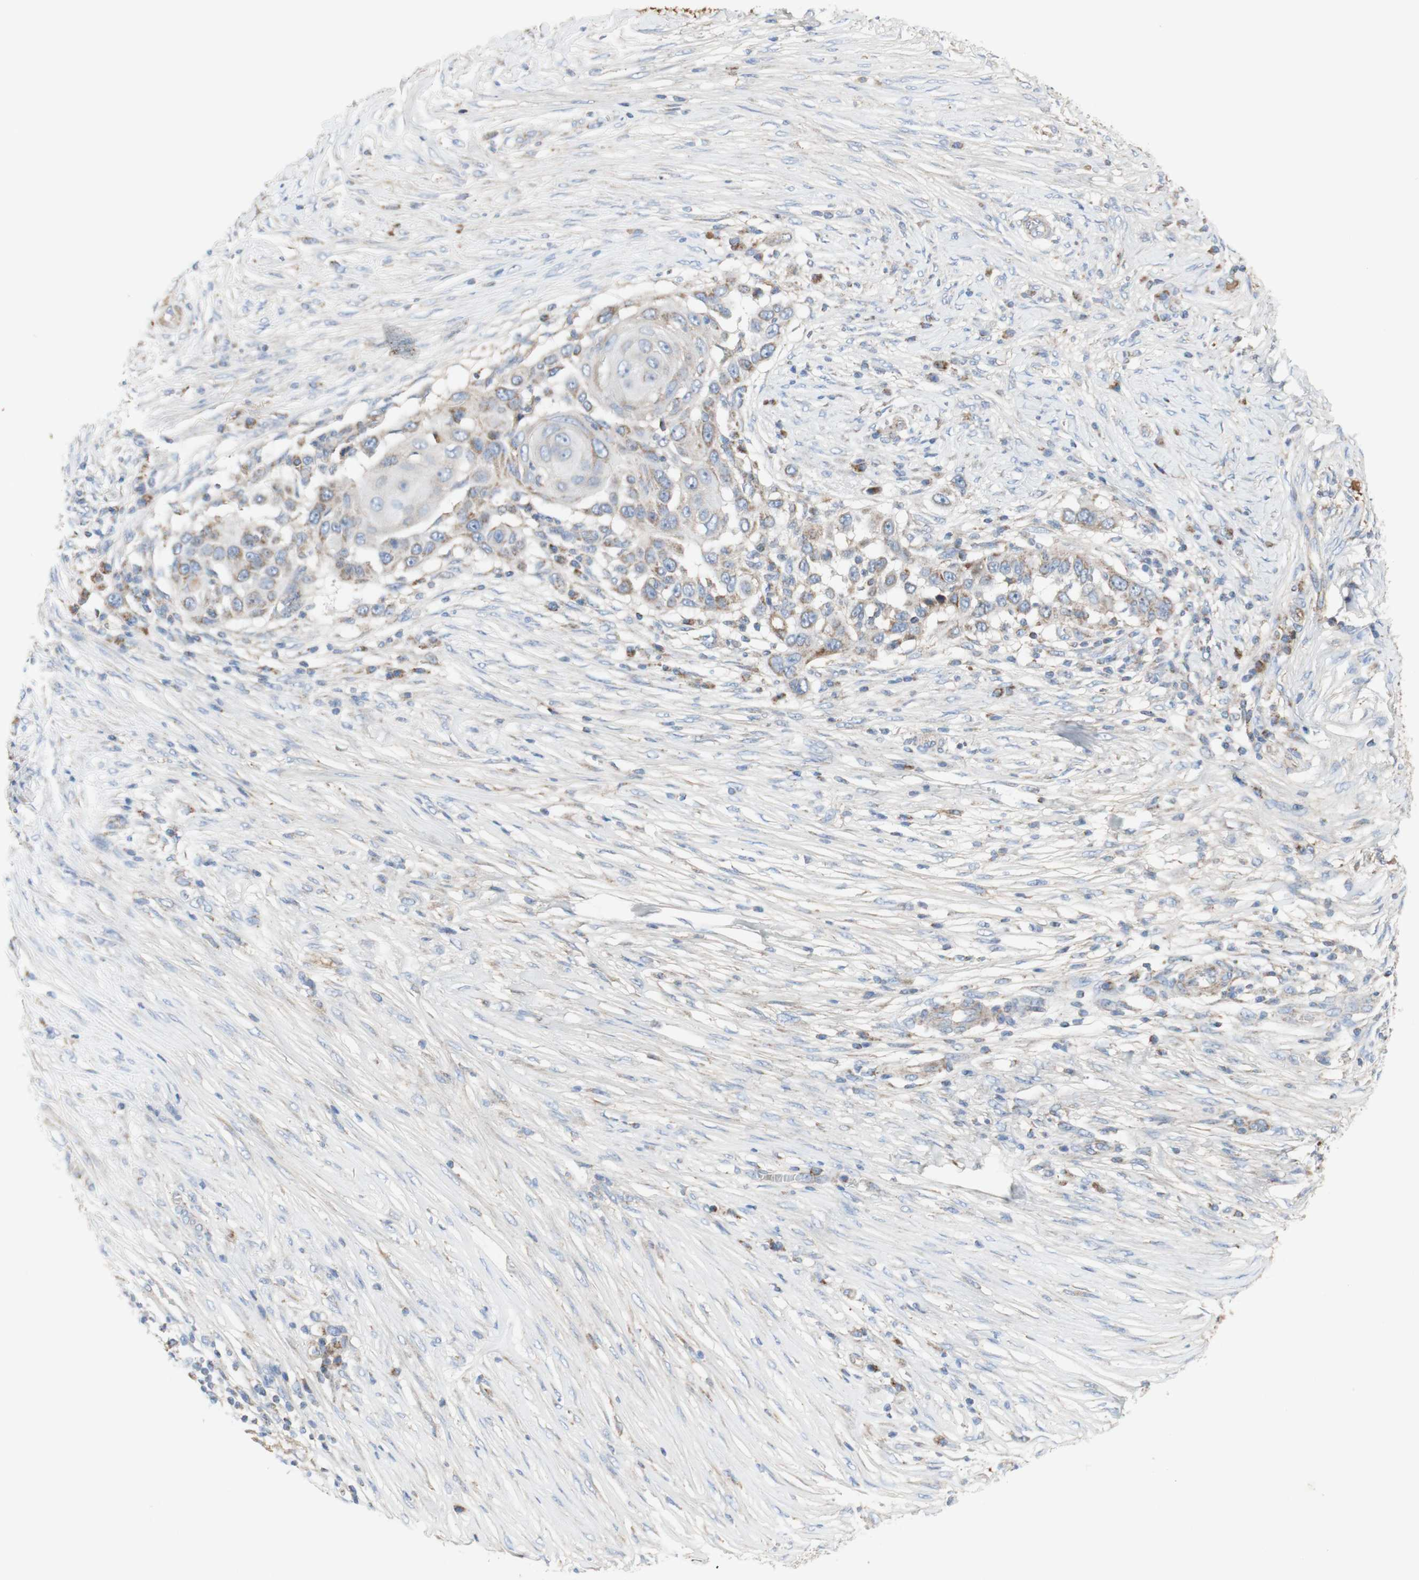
{"staining": {"intensity": "moderate", "quantity": "25%-75%", "location": "cytoplasmic/membranous"}, "tissue": "skin cancer", "cell_type": "Tumor cells", "image_type": "cancer", "snomed": [{"axis": "morphology", "description": "Squamous cell carcinoma, NOS"}, {"axis": "topography", "description": "Skin"}], "caption": "Immunohistochemistry (IHC) of human skin squamous cell carcinoma shows medium levels of moderate cytoplasmic/membranous expression in about 25%-75% of tumor cells.", "gene": "SDHB", "patient": {"sex": "female", "age": 44}}